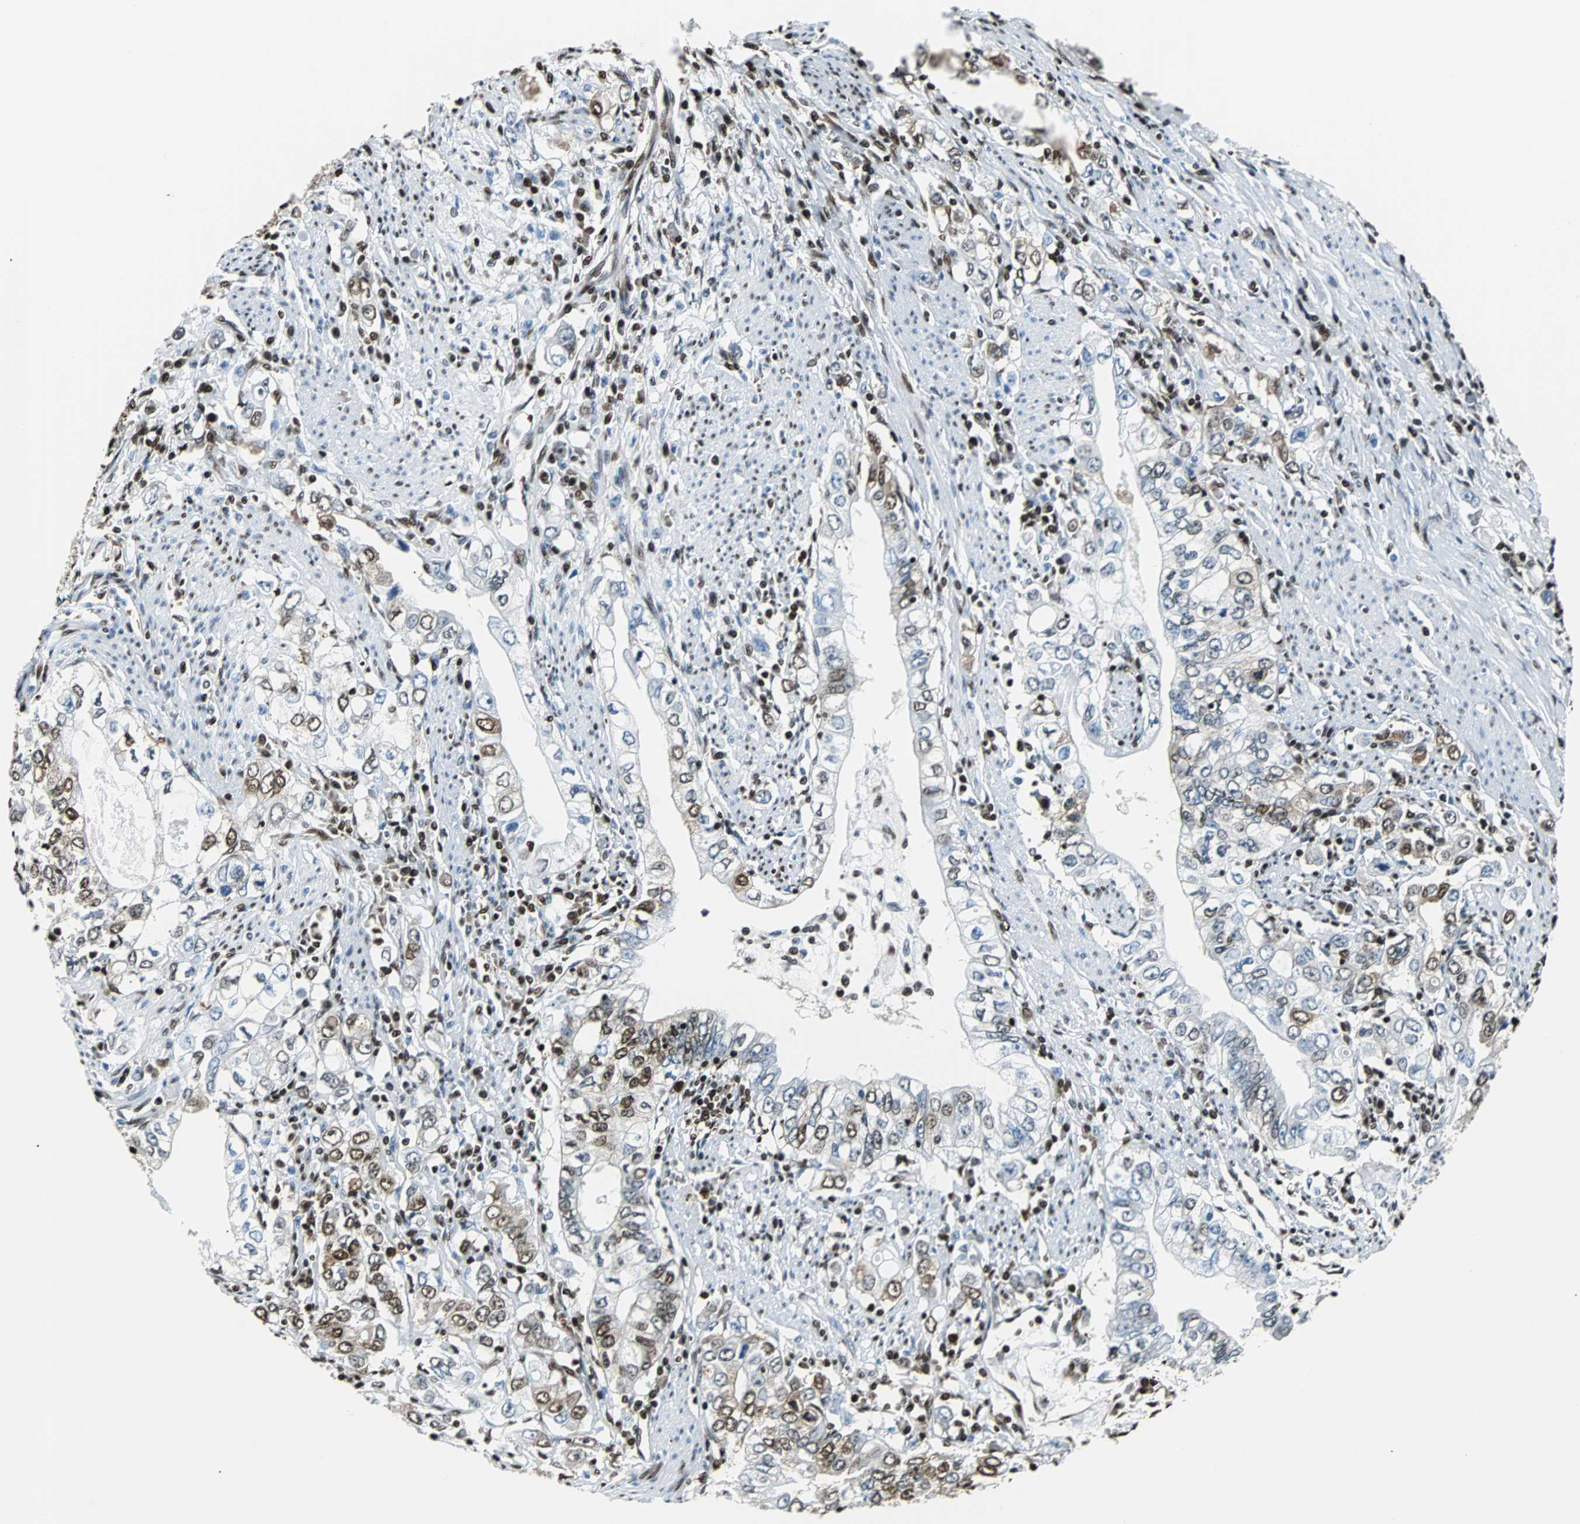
{"staining": {"intensity": "strong", "quantity": "<25%", "location": "cytoplasmic/membranous,nuclear"}, "tissue": "stomach cancer", "cell_type": "Tumor cells", "image_type": "cancer", "snomed": [{"axis": "morphology", "description": "Adenocarcinoma, NOS"}, {"axis": "topography", "description": "Stomach, lower"}], "caption": "DAB (3,3'-diaminobenzidine) immunohistochemical staining of human stomach cancer reveals strong cytoplasmic/membranous and nuclear protein expression in approximately <25% of tumor cells.", "gene": "FUBP1", "patient": {"sex": "female", "age": 72}}